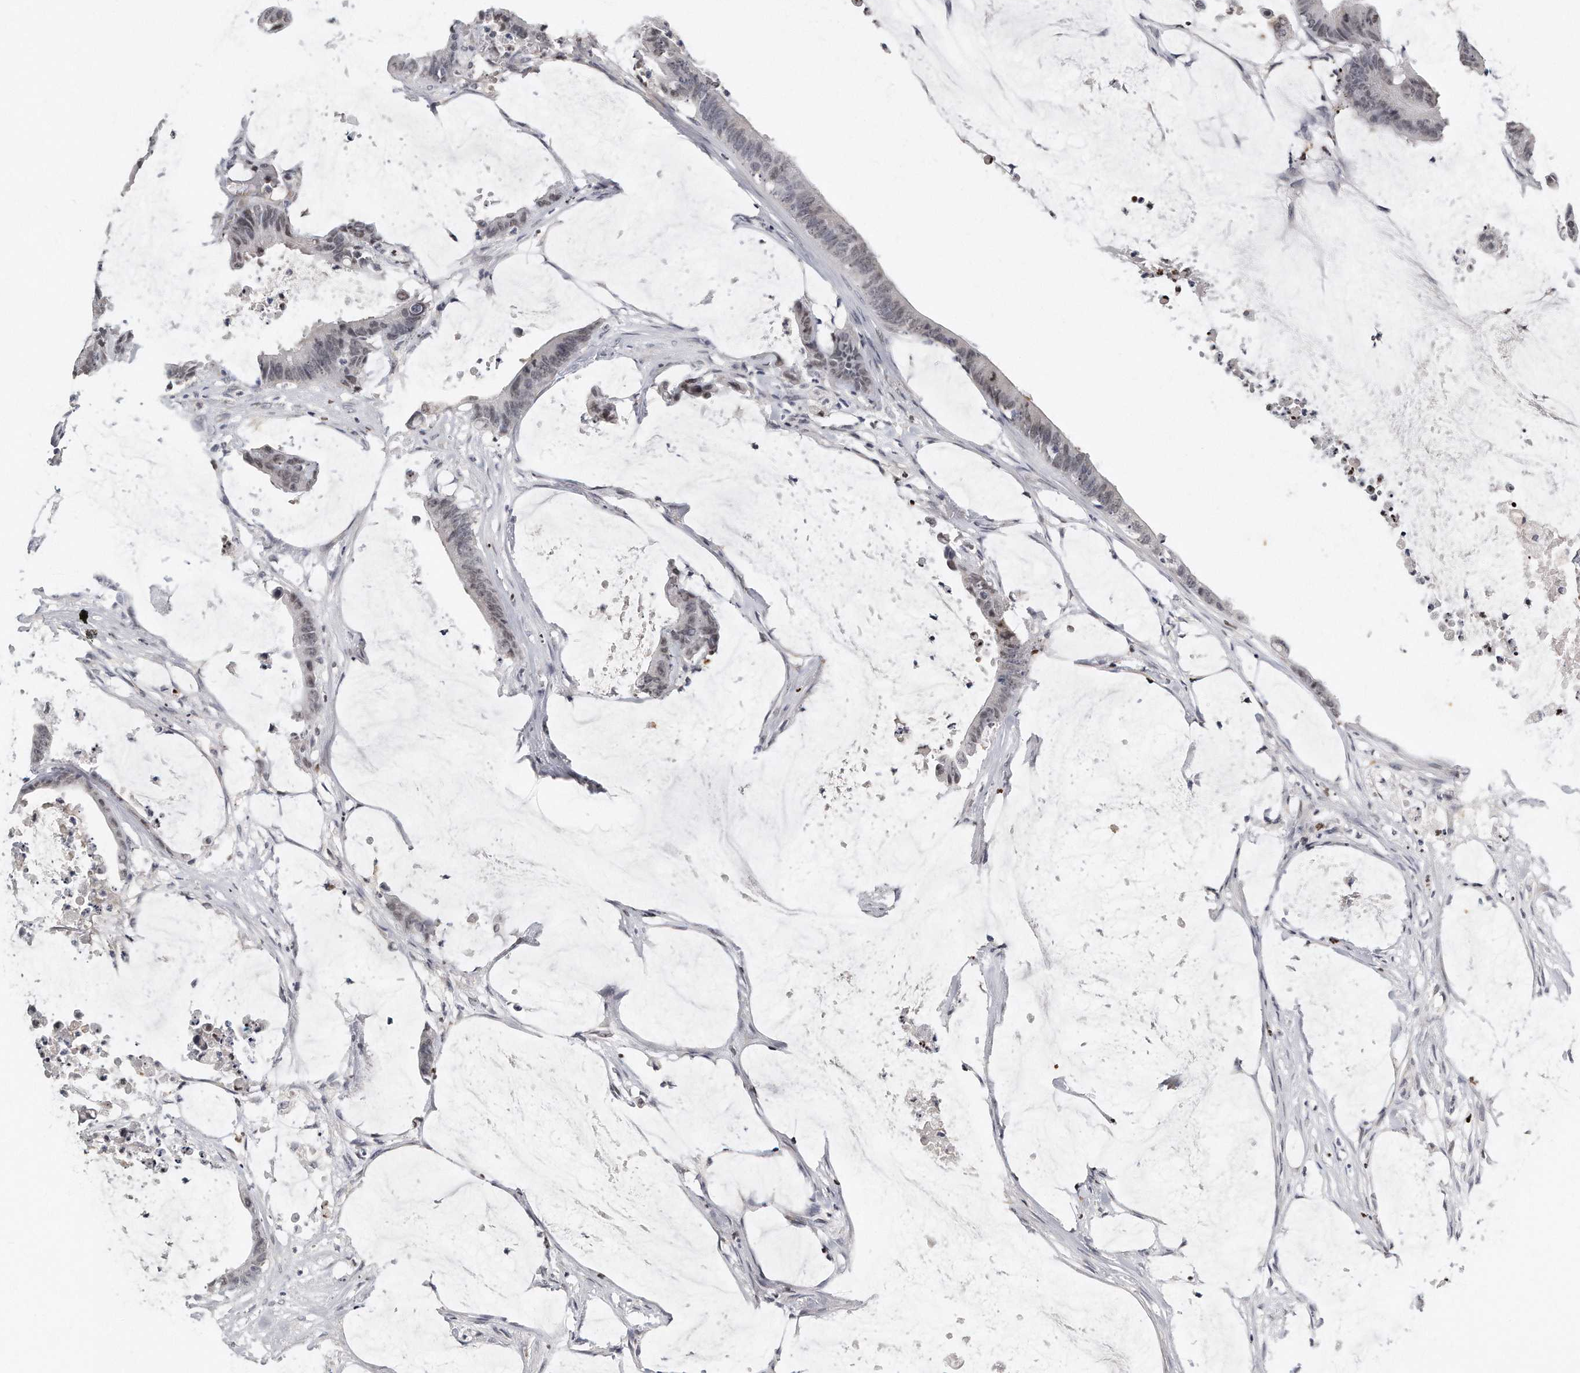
{"staining": {"intensity": "weak", "quantity": "<25%", "location": "nuclear"}, "tissue": "colorectal cancer", "cell_type": "Tumor cells", "image_type": "cancer", "snomed": [{"axis": "morphology", "description": "Adenocarcinoma, NOS"}, {"axis": "topography", "description": "Rectum"}], "caption": "This is an IHC micrograph of human colorectal cancer. There is no positivity in tumor cells.", "gene": "CTBP2", "patient": {"sex": "female", "age": 66}}